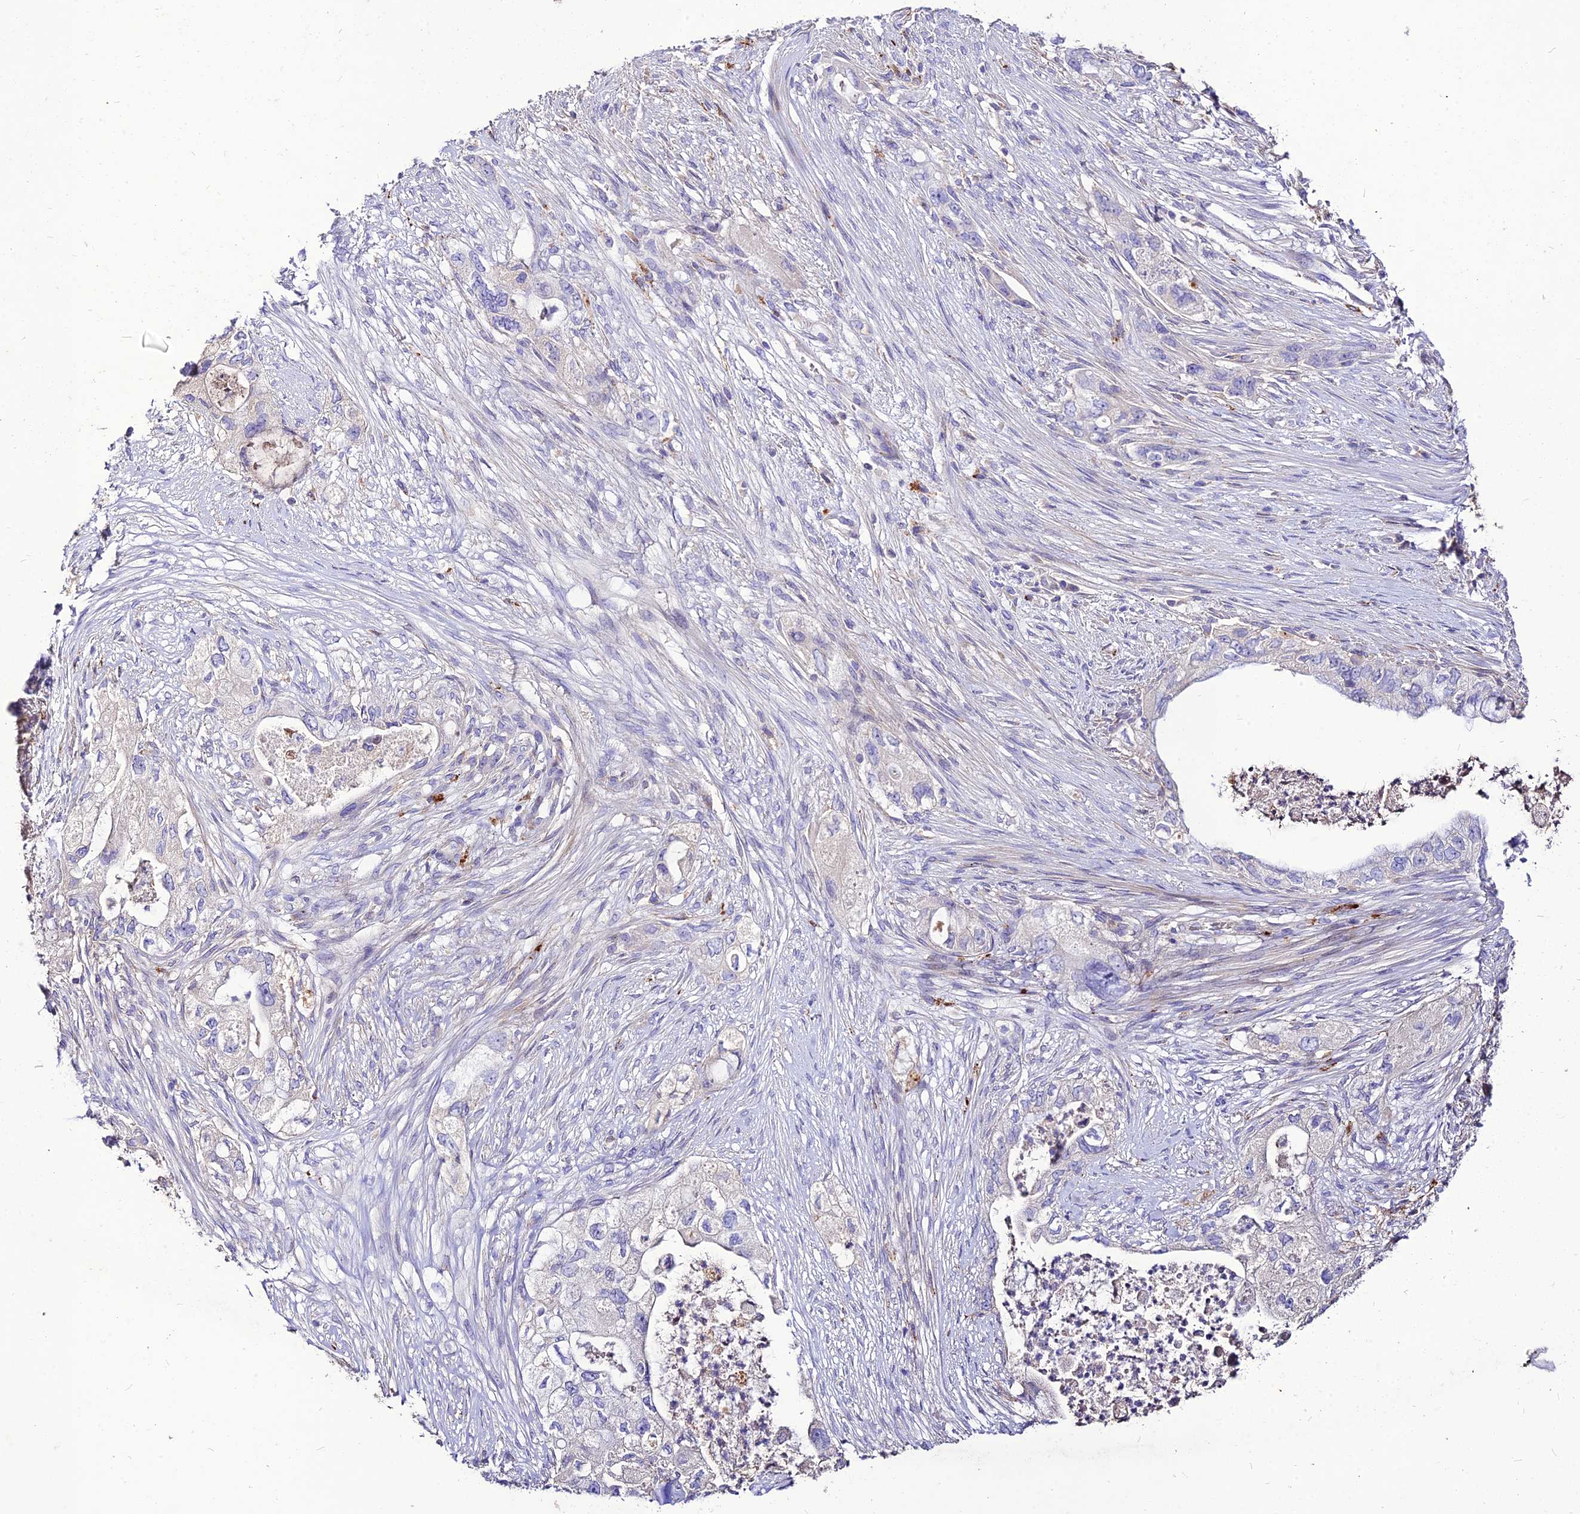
{"staining": {"intensity": "negative", "quantity": "none", "location": "none"}, "tissue": "pancreatic cancer", "cell_type": "Tumor cells", "image_type": "cancer", "snomed": [{"axis": "morphology", "description": "Adenocarcinoma, NOS"}, {"axis": "topography", "description": "Pancreas"}], "caption": "This is an immunohistochemistry (IHC) photomicrograph of pancreatic adenocarcinoma. There is no positivity in tumor cells.", "gene": "RIMOC1", "patient": {"sex": "female", "age": 73}}